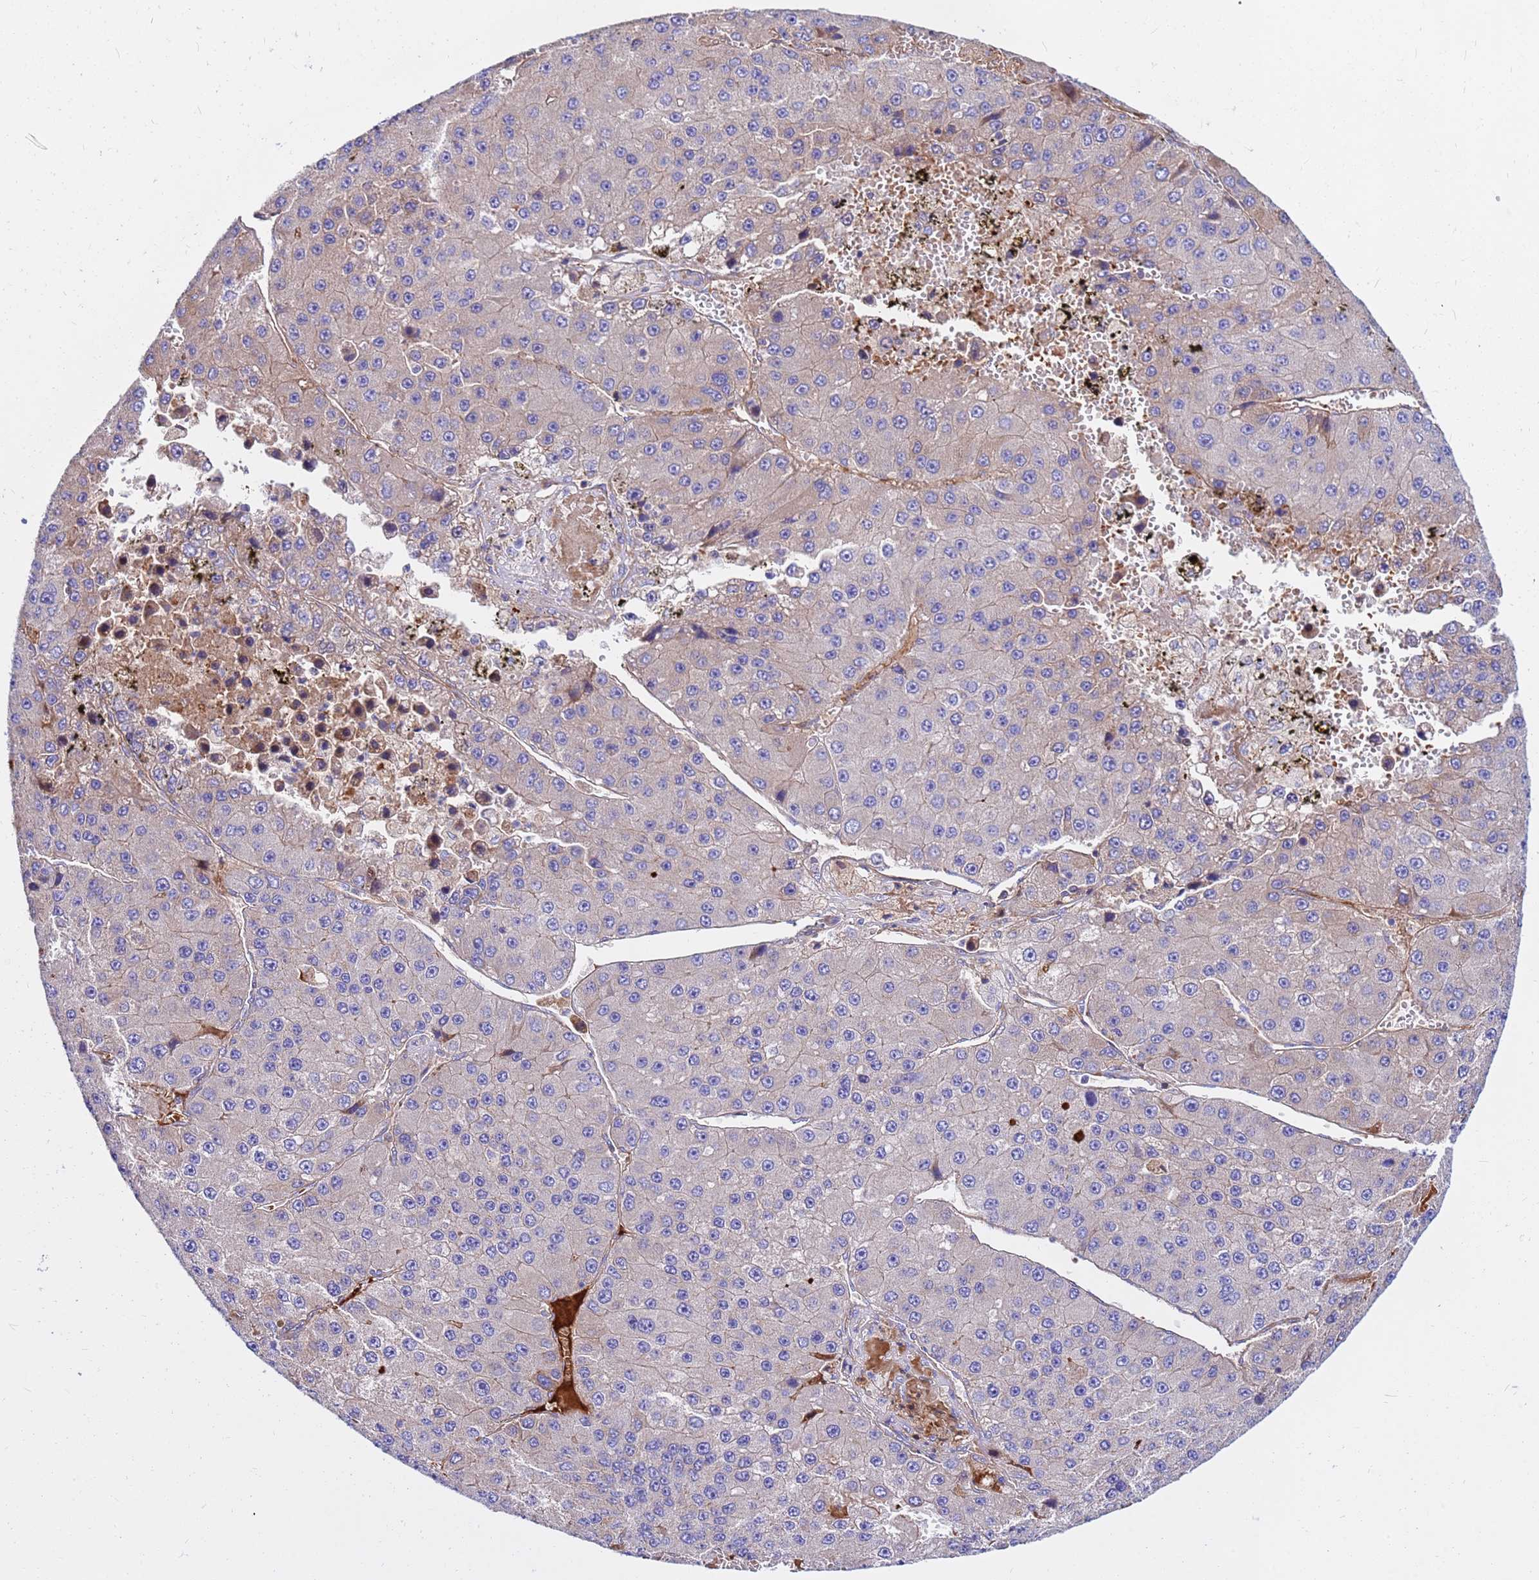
{"staining": {"intensity": "weak", "quantity": "<25%", "location": "cytoplasmic/membranous"}, "tissue": "liver cancer", "cell_type": "Tumor cells", "image_type": "cancer", "snomed": [{"axis": "morphology", "description": "Carcinoma, Hepatocellular, NOS"}, {"axis": "topography", "description": "Liver"}], "caption": "IHC image of liver cancer (hepatocellular carcinoma) stained for a protein (brown), which demonstrates no staining in tumor cells.", "gene": "CRHBP", "patient": {"sex": "female", "age": 73}}